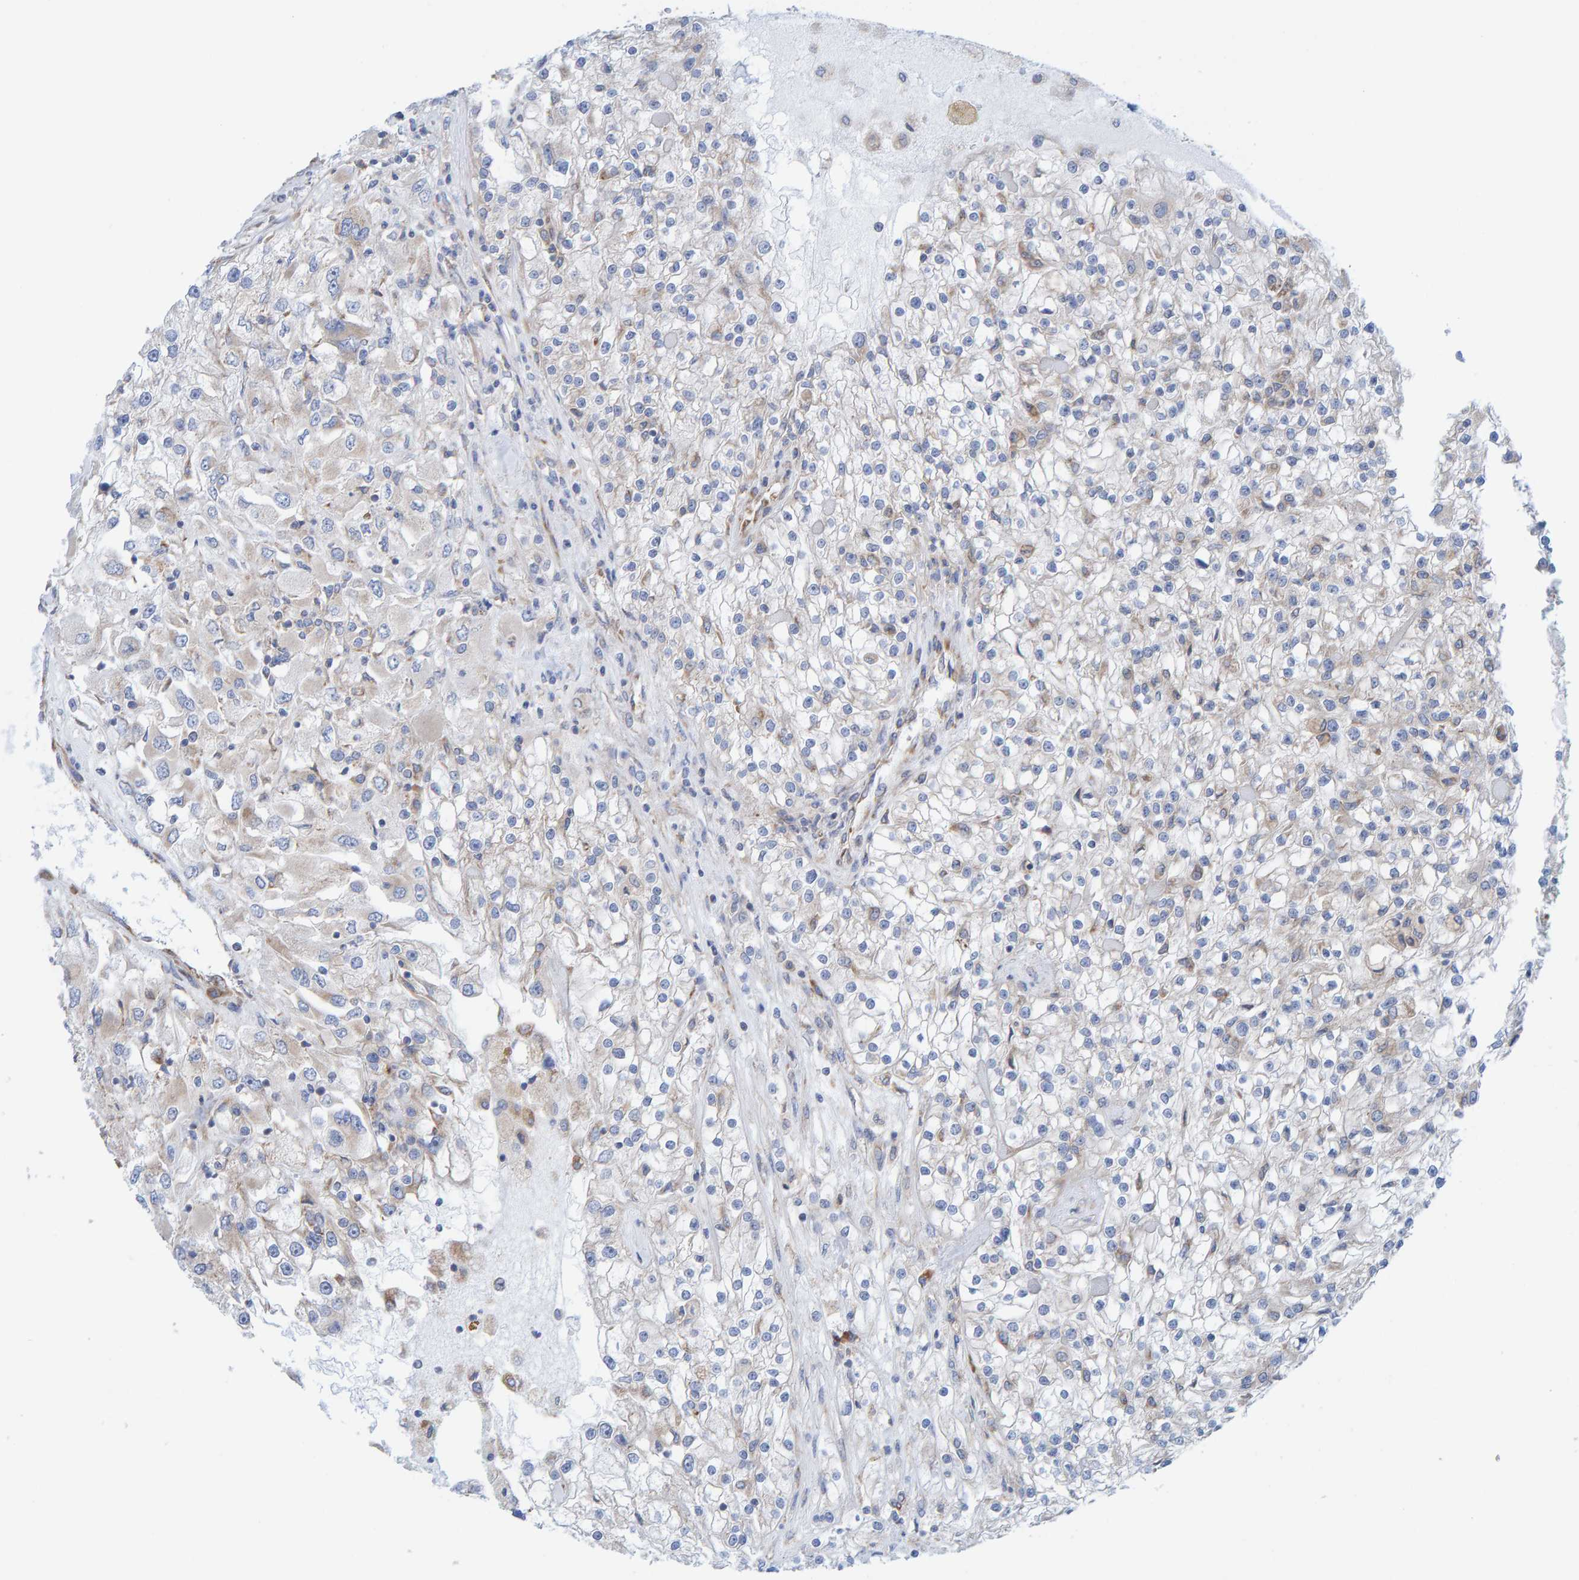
{"staining": {"intensity": "weak", "quantity": "<25%", "location": "cytoplasmic/membranous"}, "tissue": "renal cancer", "cell_type": "Tumor cells", "image_type": "cancer", "snomed": [{"axis": "morphology", "description": "Adenocarcinoma, NOS"}, {"axis": "topography", "description": "Kidney"}], "caption": "Photomicrograph shows no protein staining in tumor cells of renal cancer tissue.", "gene": "CDK5RAP3", "patient": {"sex": "female", "age": 52}}